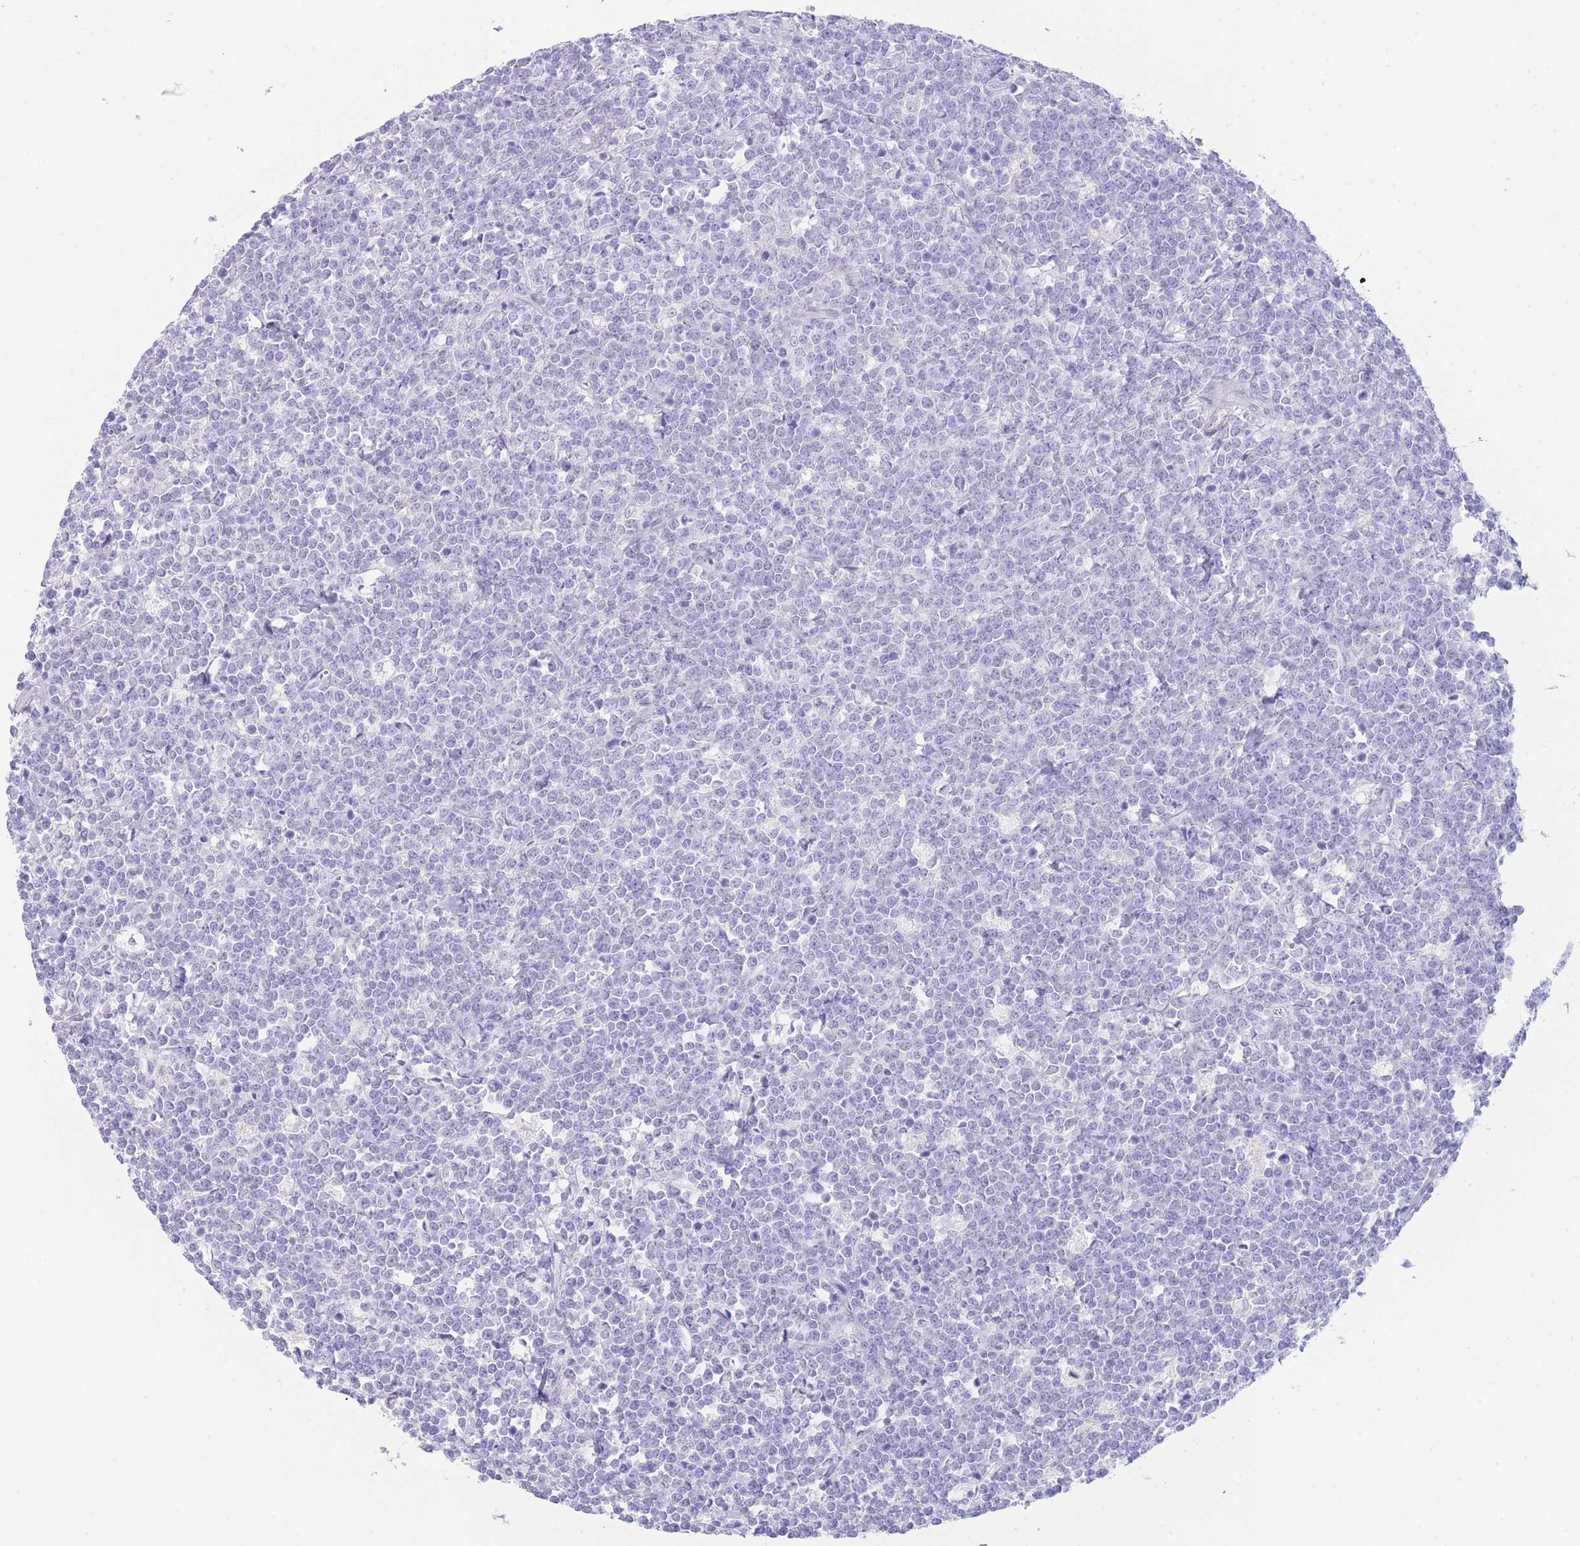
{"staining": {"intensity": "negative", "quantity": "none", "location": "none"}, "tissue": "lymphoma", "cell_type": "Tumor cells", "image_type": "cancer", "snomed": [{"axis": "morphology", "description": "Malignant lymphoma, non-Hodgkin's type, High grade"}, {"axis": "topography", "description": "Small intestine"}], "caption": "An immunohistochemistry micrograph of malignant lymphoma, non-Hodgkin's type (high-grade) is shown. There is no staining in tumor cells of malignant lymphoma, non-Hodgkin's type (high-grade).", "gene": "VWA8", "patient": {"sex": "male", "age": 8}}